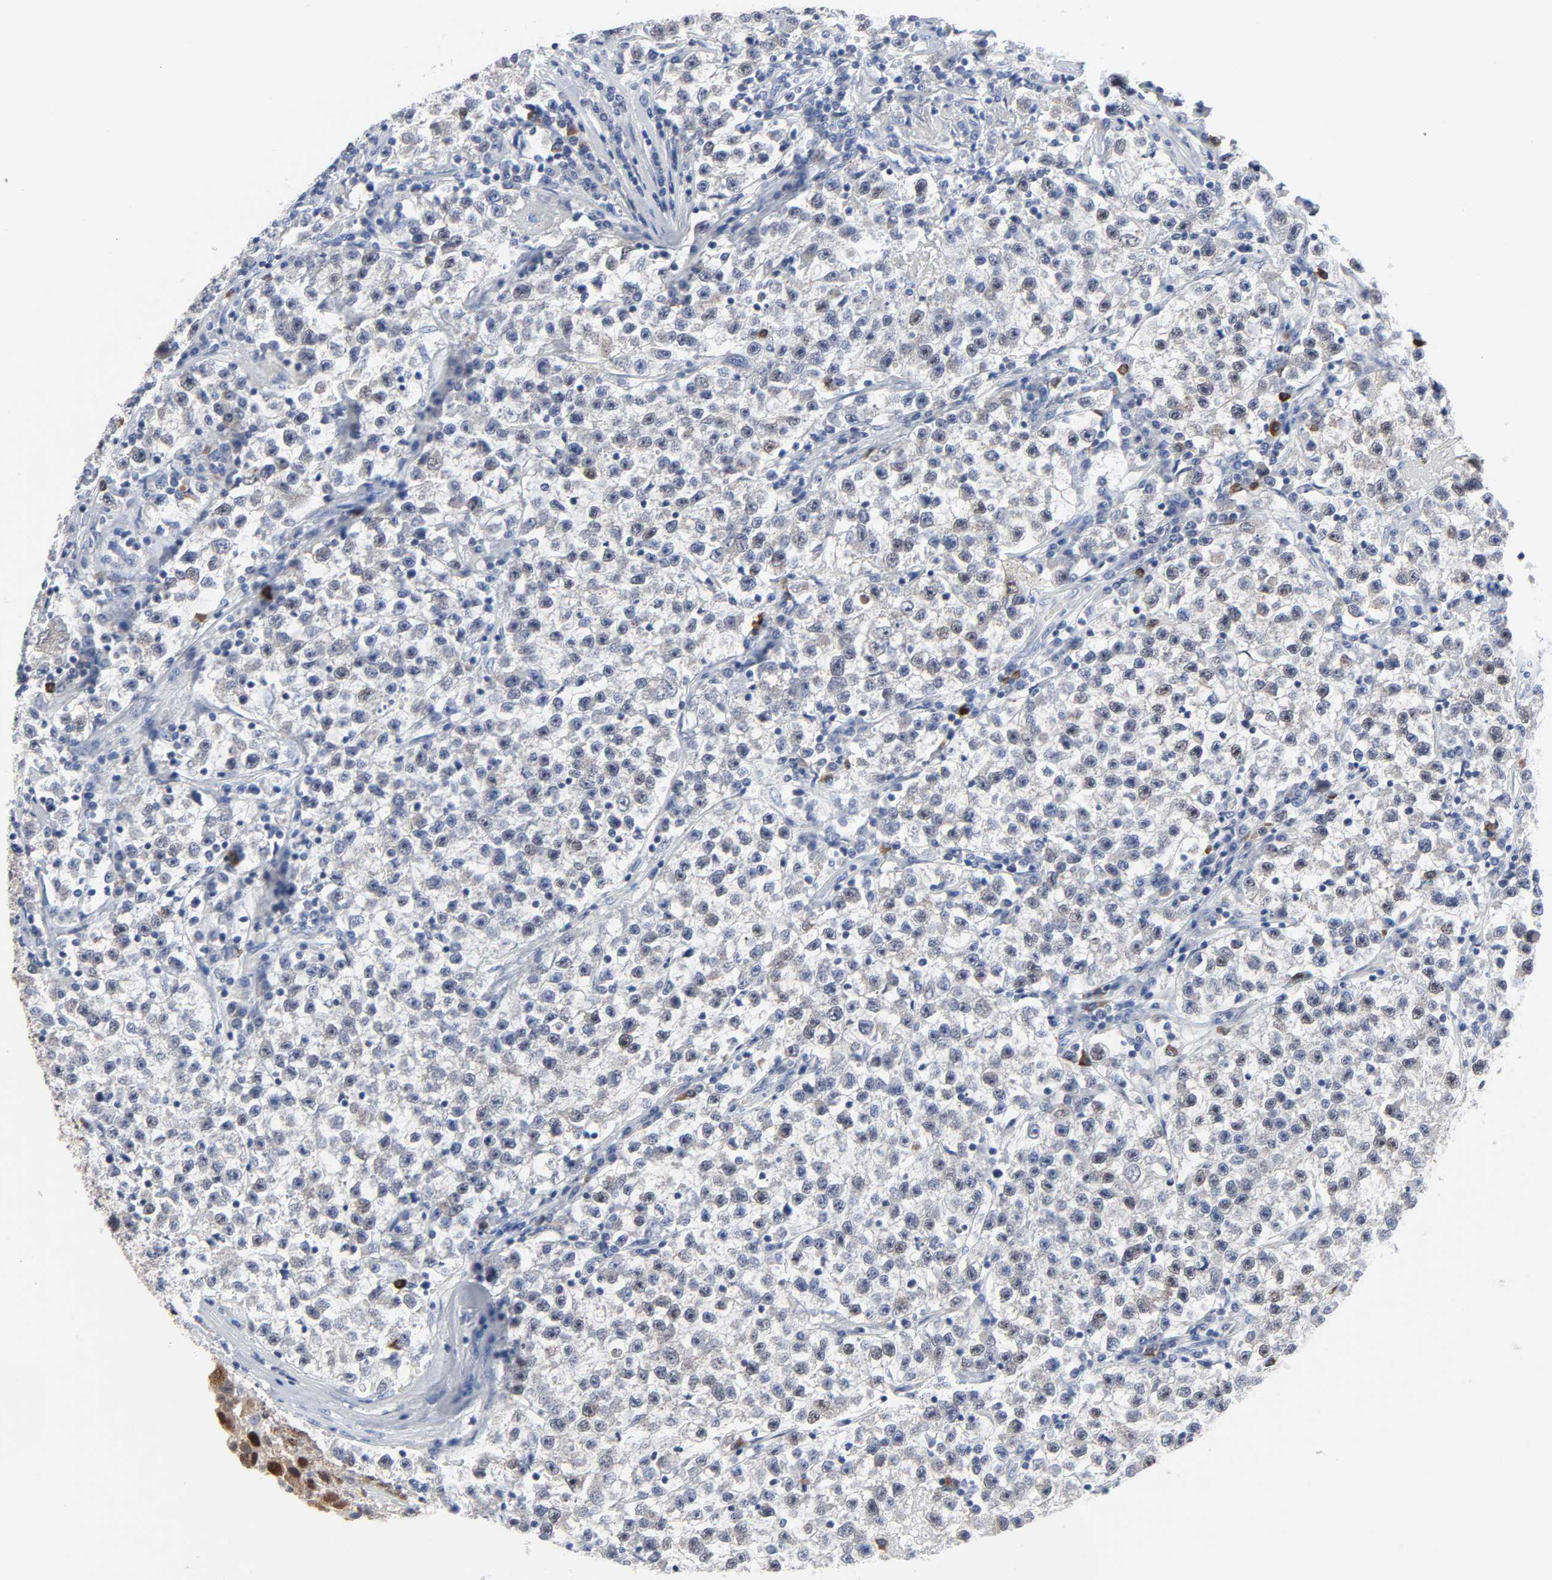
{"staining": {"intensity": "weak", "quantity": "<25%", "location": "nuclear"}, "tissue": "testis cancer", "cell_type": "Tumor cells", "image_type": "cancer", "snomed": [{"axis": "morphology", "description": "Seminoma, NOS"}, {"axis": "topography", "description": "Testis"}], "caption": "Immunohistochemistry micrograph of neoplastic tissue: testis seminoma stained with DAB displays no significant protein staining in tumor cells.", "gene": "WEE1", "patient": {"sex": "male", "age": 22}}